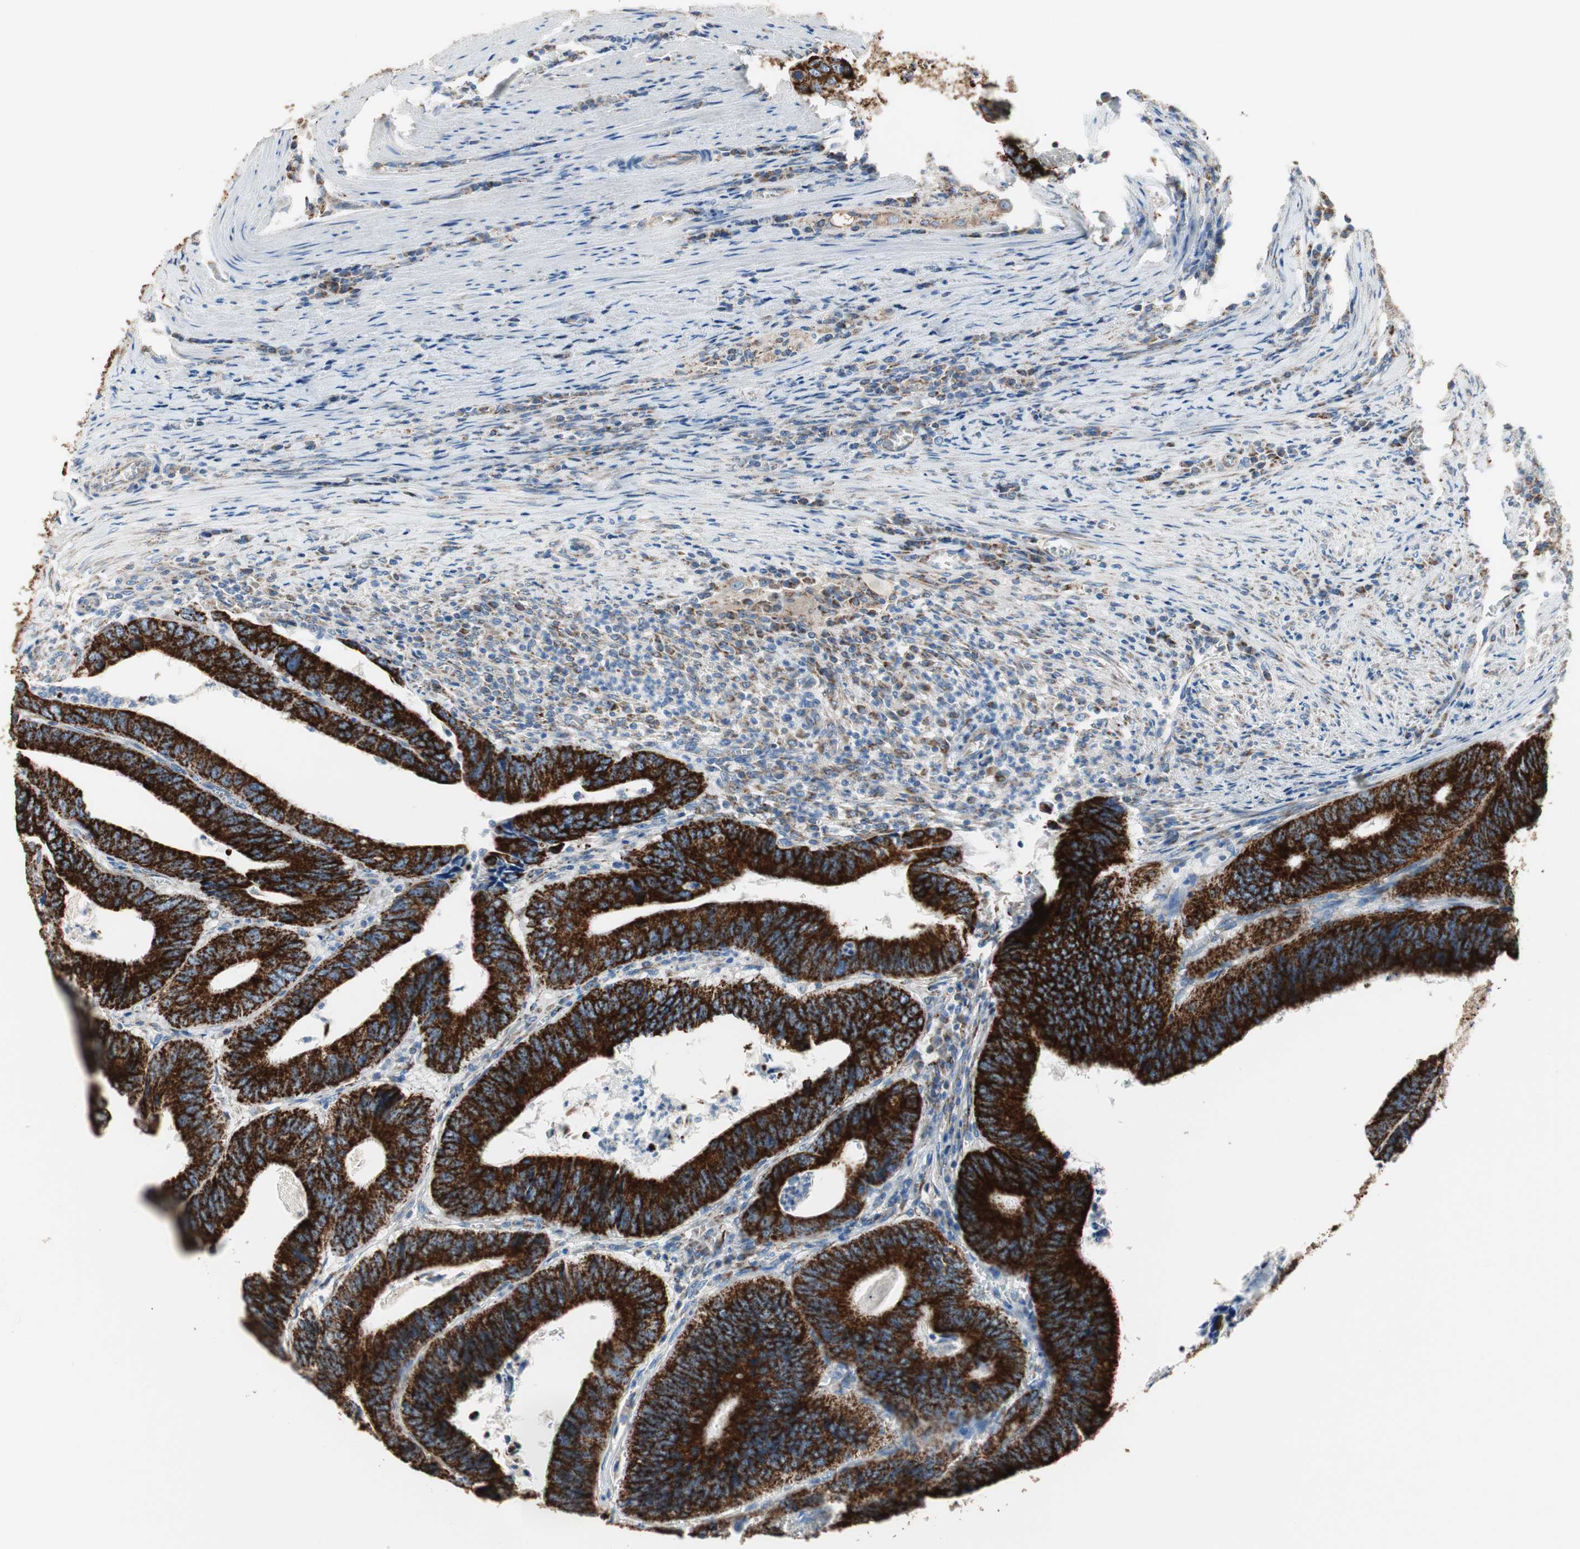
{"staining": {"intensity": "strong", "quantity": ">75%", "location": "cytoplasmic/membranous"}, "tissue": "colorectal cancer", "cell_type": "Tumor cells", "image_type": "cancer", "snomed": [{"axis": "morphology", "description": "Adenocarcinoma, NOS"}, {"axis": "topography", "description": "Colon"}], "caption": "Colorectal adenocarcinoma was stained to show a protein in brown. There is high levels of strong cytoplasmic/membranous staining in approximately >75% of tumor cells.", "gene": "TST", "patient": {"sex": "male", "age": 72}}